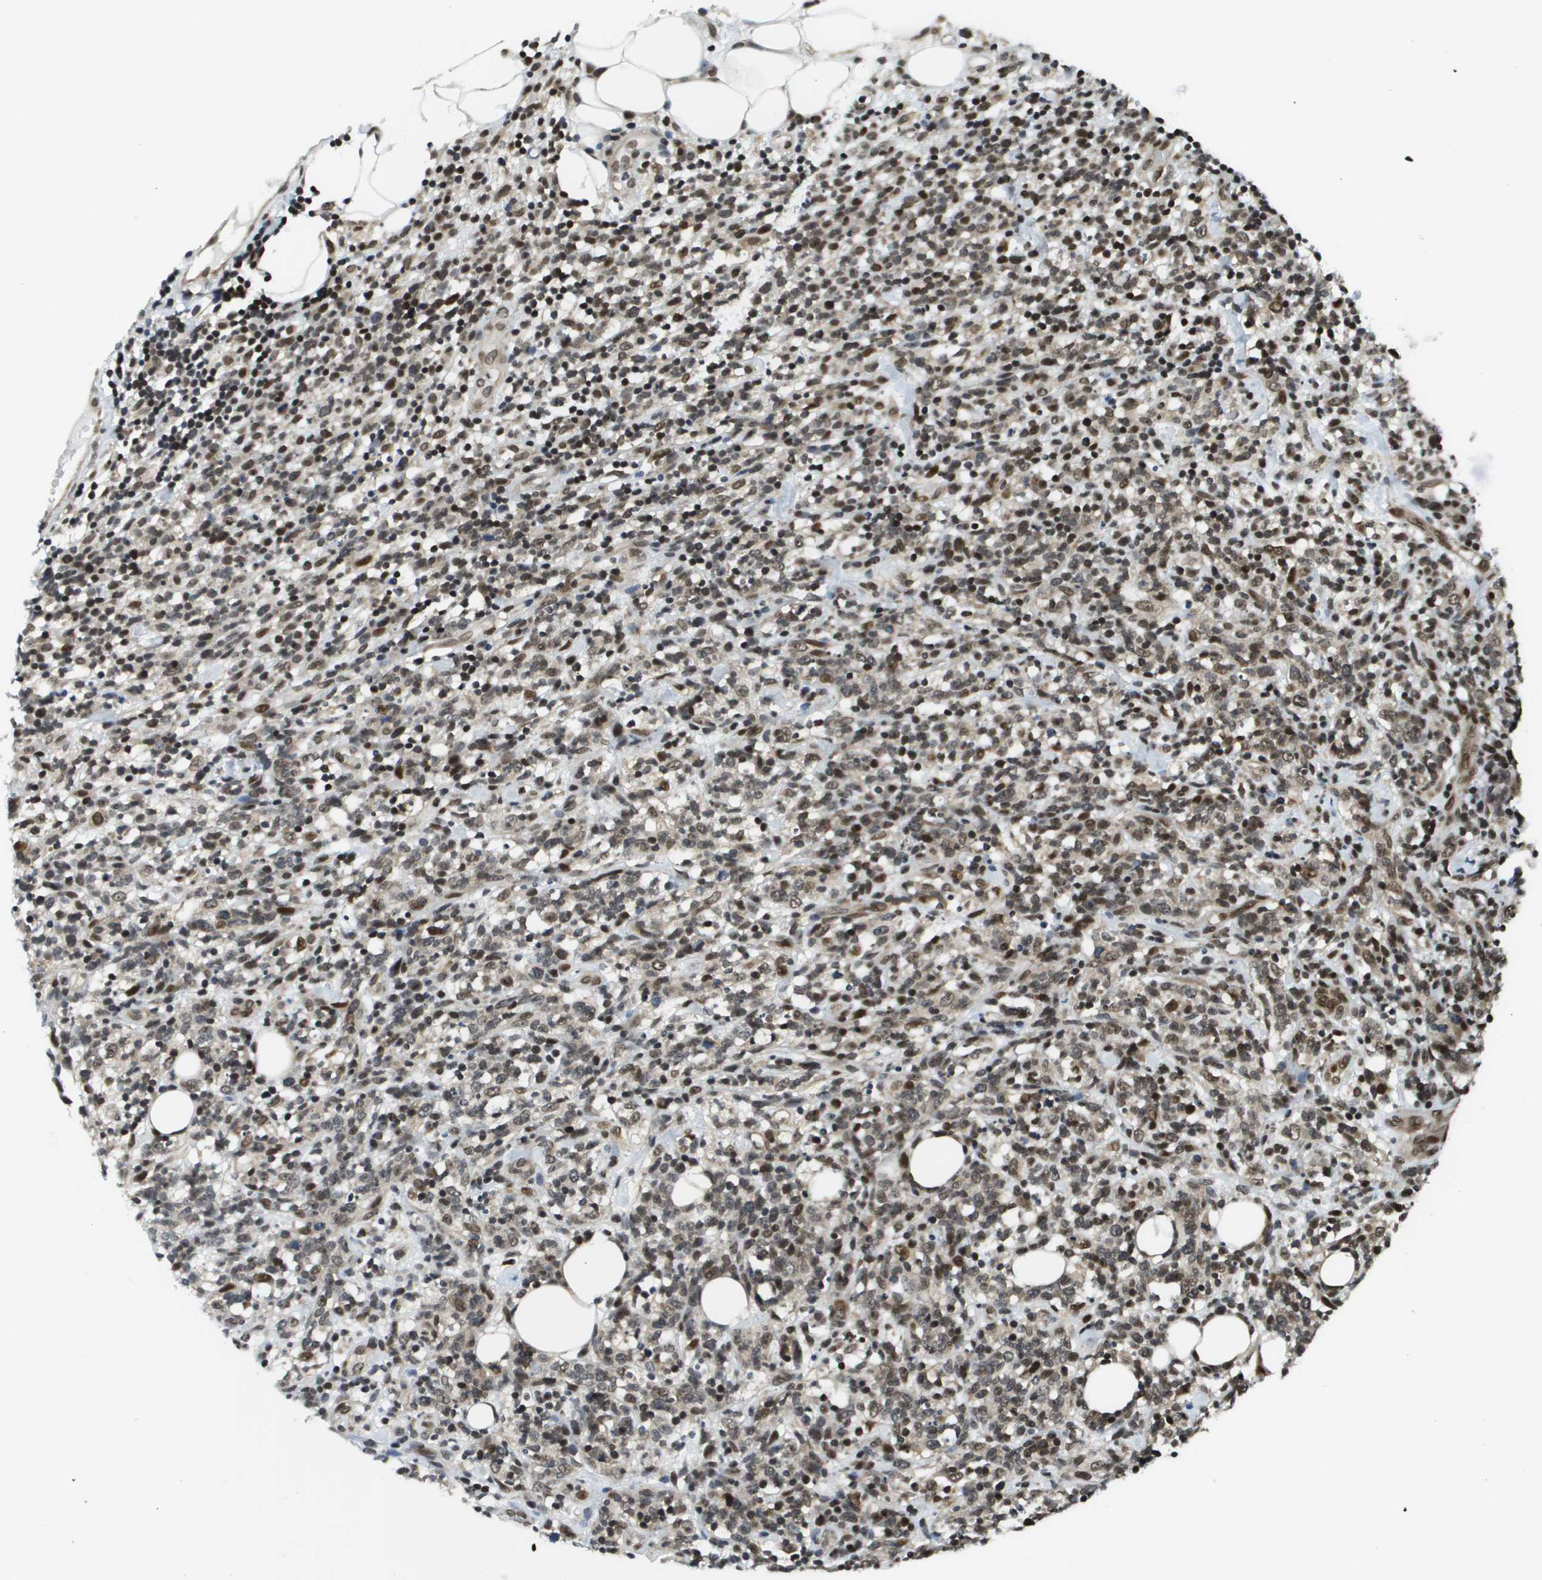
{"staining": {"intensity": "moderate", "quantity": ">75%", "location": "nuclear"}, "tissue": "lymphoma", "cell_type": "Tumor cells", "image_type": "cancer", "snomed": [{"axis": "morphology", "description": "Malignant lymphoma, non-Hodgkin's type, High grade"}, {"axis": "topography", "description": "Lymph node"}], "caption": "This photomicrograph demonstrates immunohistochemistry staining of human lymphoma, with medium moderate nuclear staining in approximately >75% of tumor cells.", "gene": "RECQL4", "patient": {"sex": "female", "age": 73}}